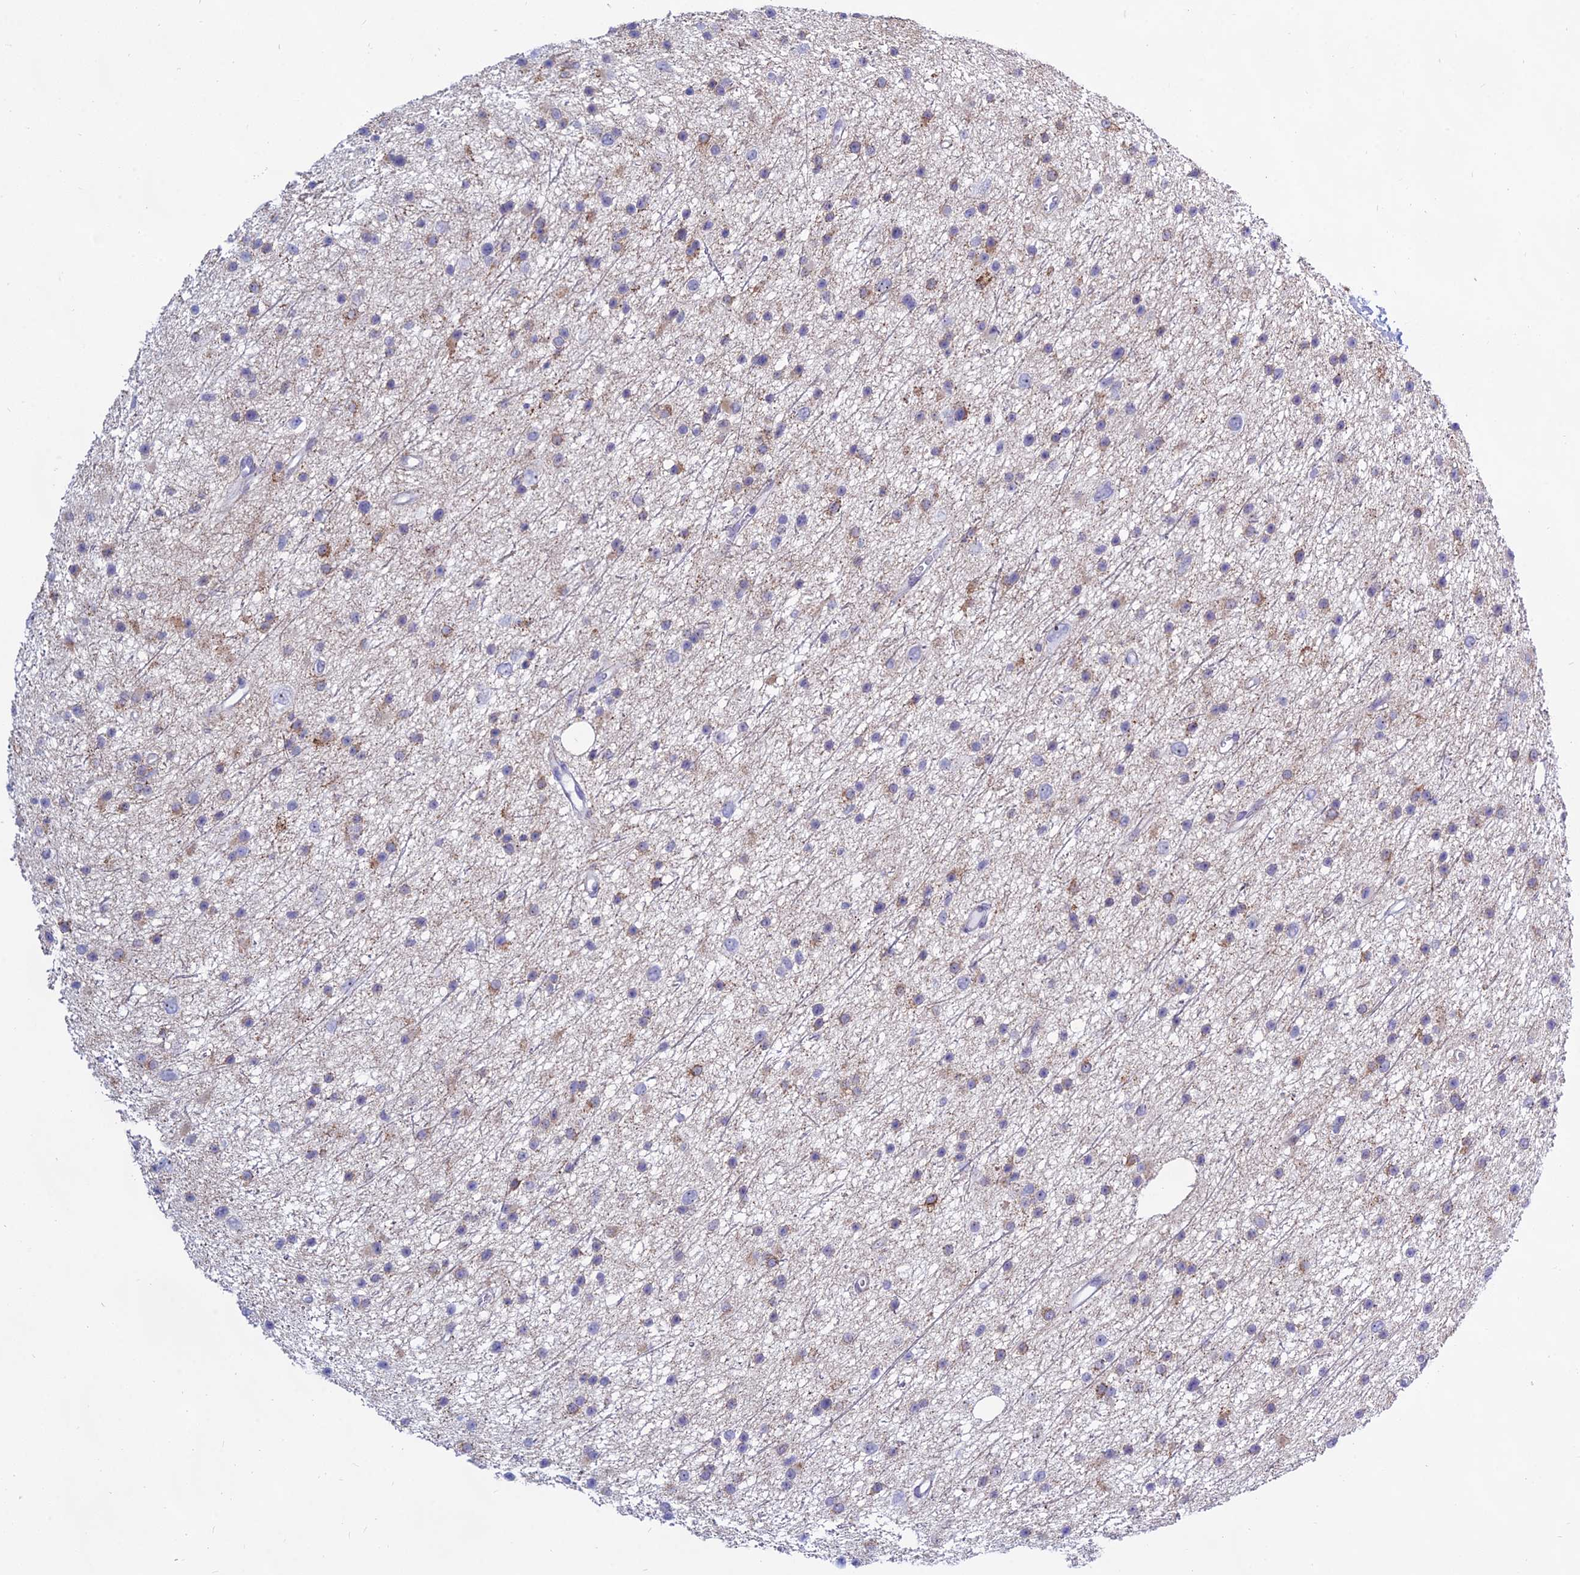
{"staining": {"intensity": "moderate", "quantity": "<25%", "location": "cytoplasmic/membranous"}, "tissue": "glioma", "cell_type": "Tumor cells", "image_type": "cancer", "snomed": [{"axis": "morphology", "description": "Glioma, malignant, Low grade"}, {"axis": "topography", "description": "Cerebral cortex"}], "caption": "Glioma stained with a protein marker exhibits moderate staining in tumor cells.", "gene": "KRR1", "patient": {"sex": "female", "age": 39}}